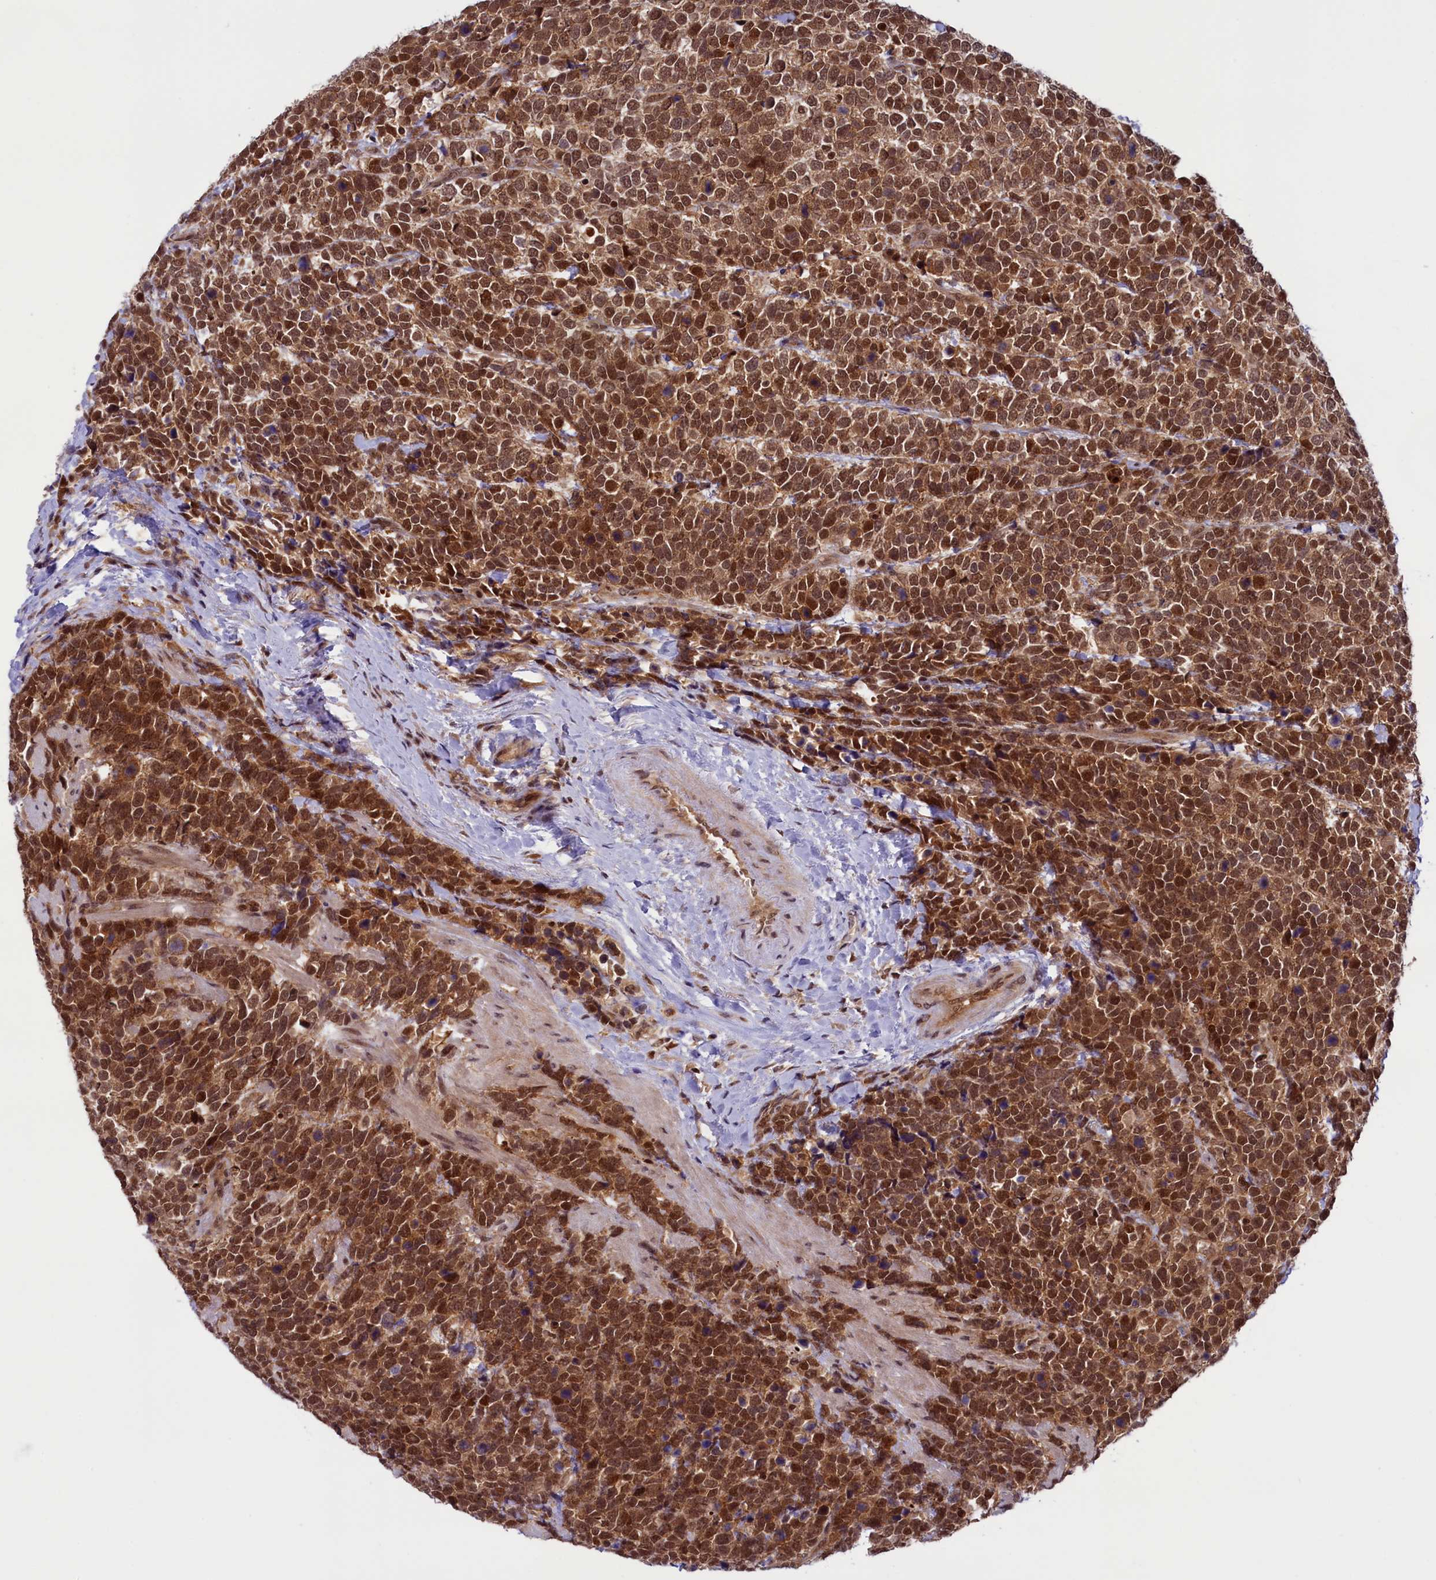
{"staining": {"intensity": "strong", "quantity": ">75%", "location": "cytoplasmic/membranous,nuclear"}, "tissue": "urothelial cancer", "cell_type": "Tumor cells", "image_type": "cancer", "snomed": [{"axis": "morphology", "description": "Urothelial carcinoma, High grade"}, {"axis": "topography", "description": "Urinary bladder"}], "caption": "This is a histology image of immunohistochemistry staining of high-grade urothelial carcinoma, which shows strong staining in the cytoplasmic/membranous and nuclear of tumor cells.", "gene": "SLC7A6OS", "patient": {"sex": "female", "age": 82}}